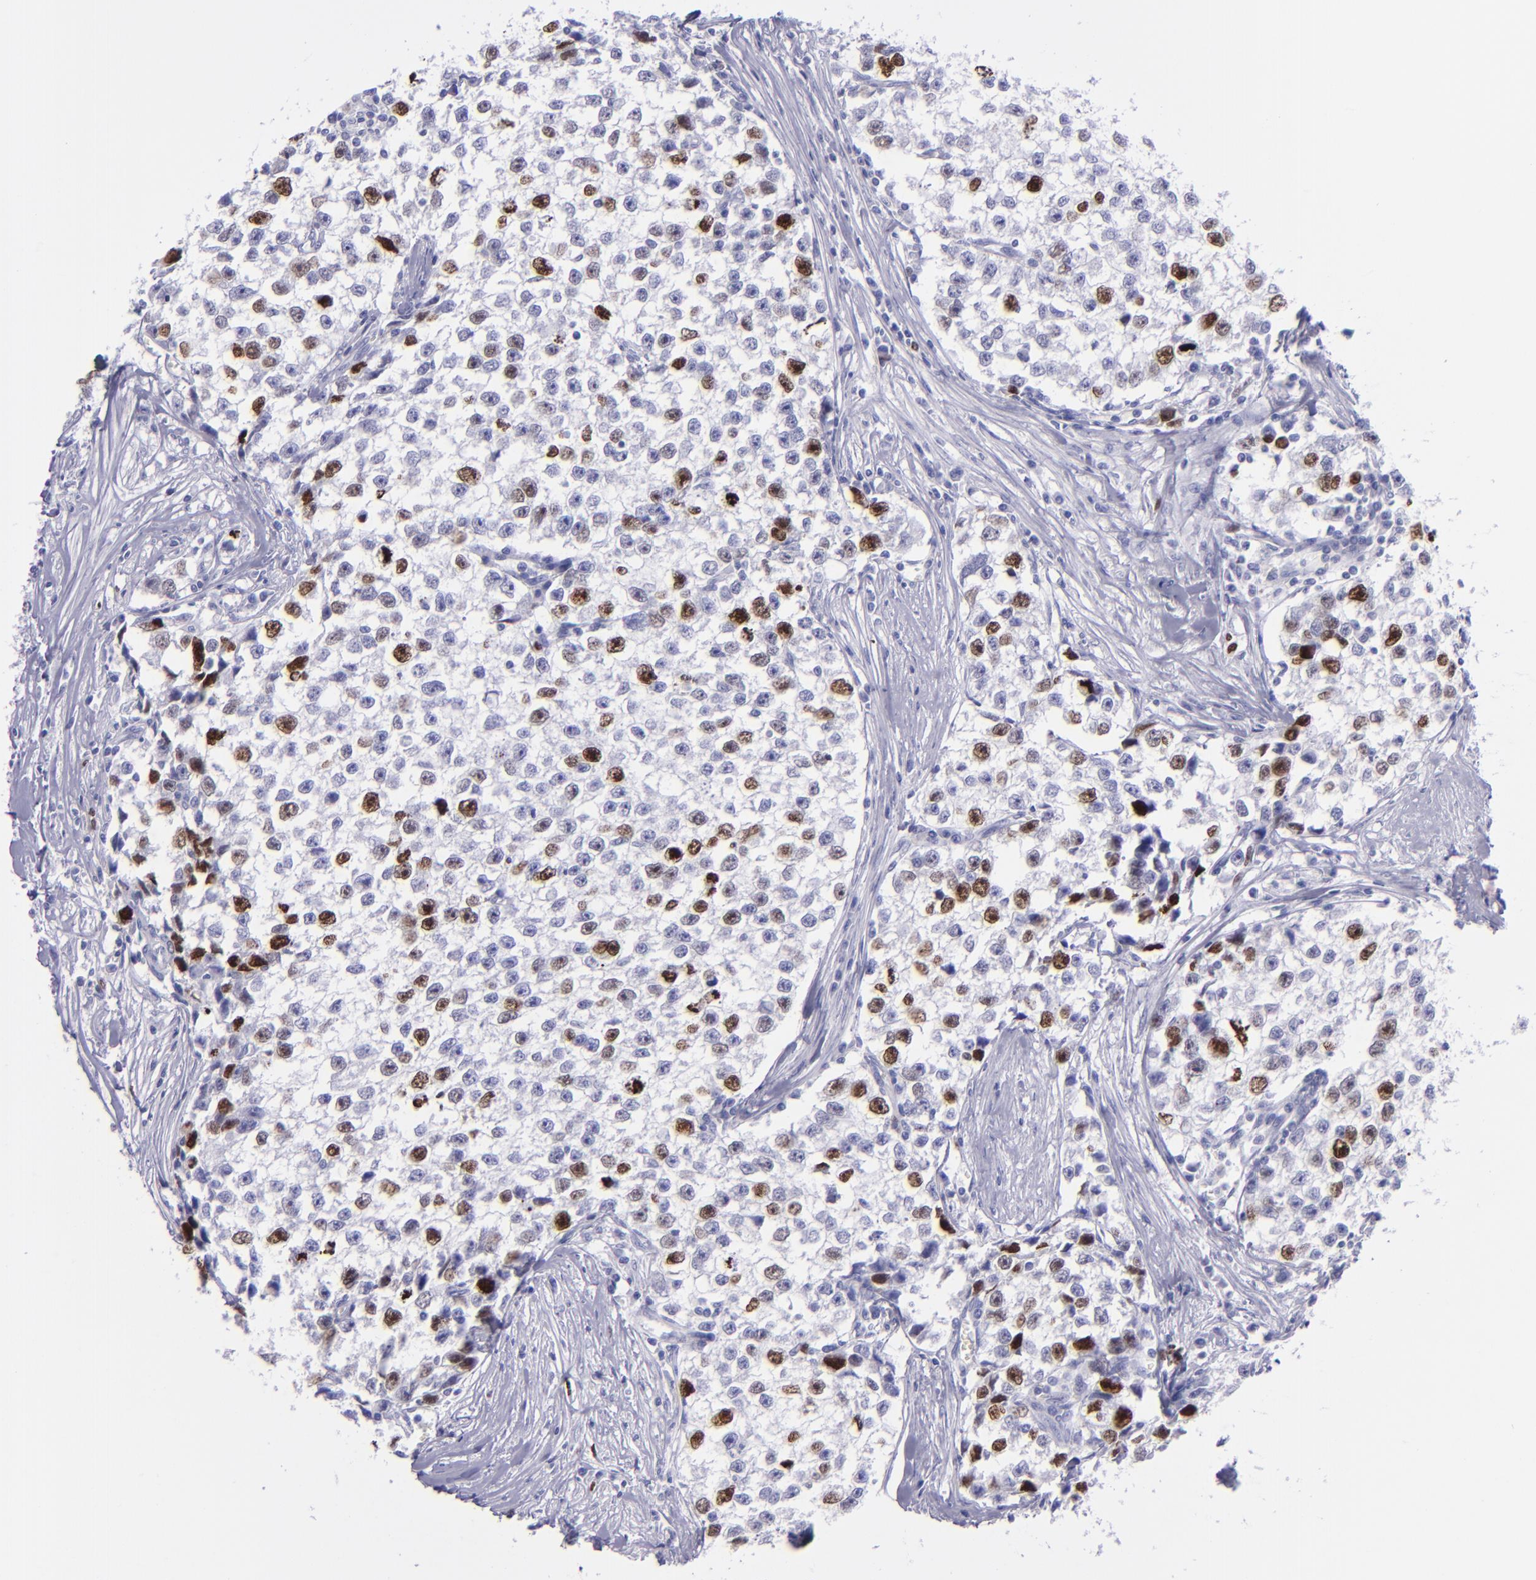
{"staining": {"intensity": "strong", "quantity": "<25%", "location": "nuclear"}, "tissue": "testis cancer", "cell_type": "Tumor cells", "image_type": "cancer", "snomed": [{"axis": "morphology", "description": "Seminoma, NOS"}, {"axis": "morphology", "description": "Carcinoma, Embryonal, NOS"}, {"axis": "topography", "description": "Testis"}], "caption": "This photomicrograph shows embryonal carcinoma (testis) stained with immunohistochemistry (IHC) to label a protein in brown. The nuclear of tumor cells show strong positivity for the protein. Nuclei are counter-stained blue.", "gene": "TOP2A", "patient": {"sex": "male", "age": 30}}